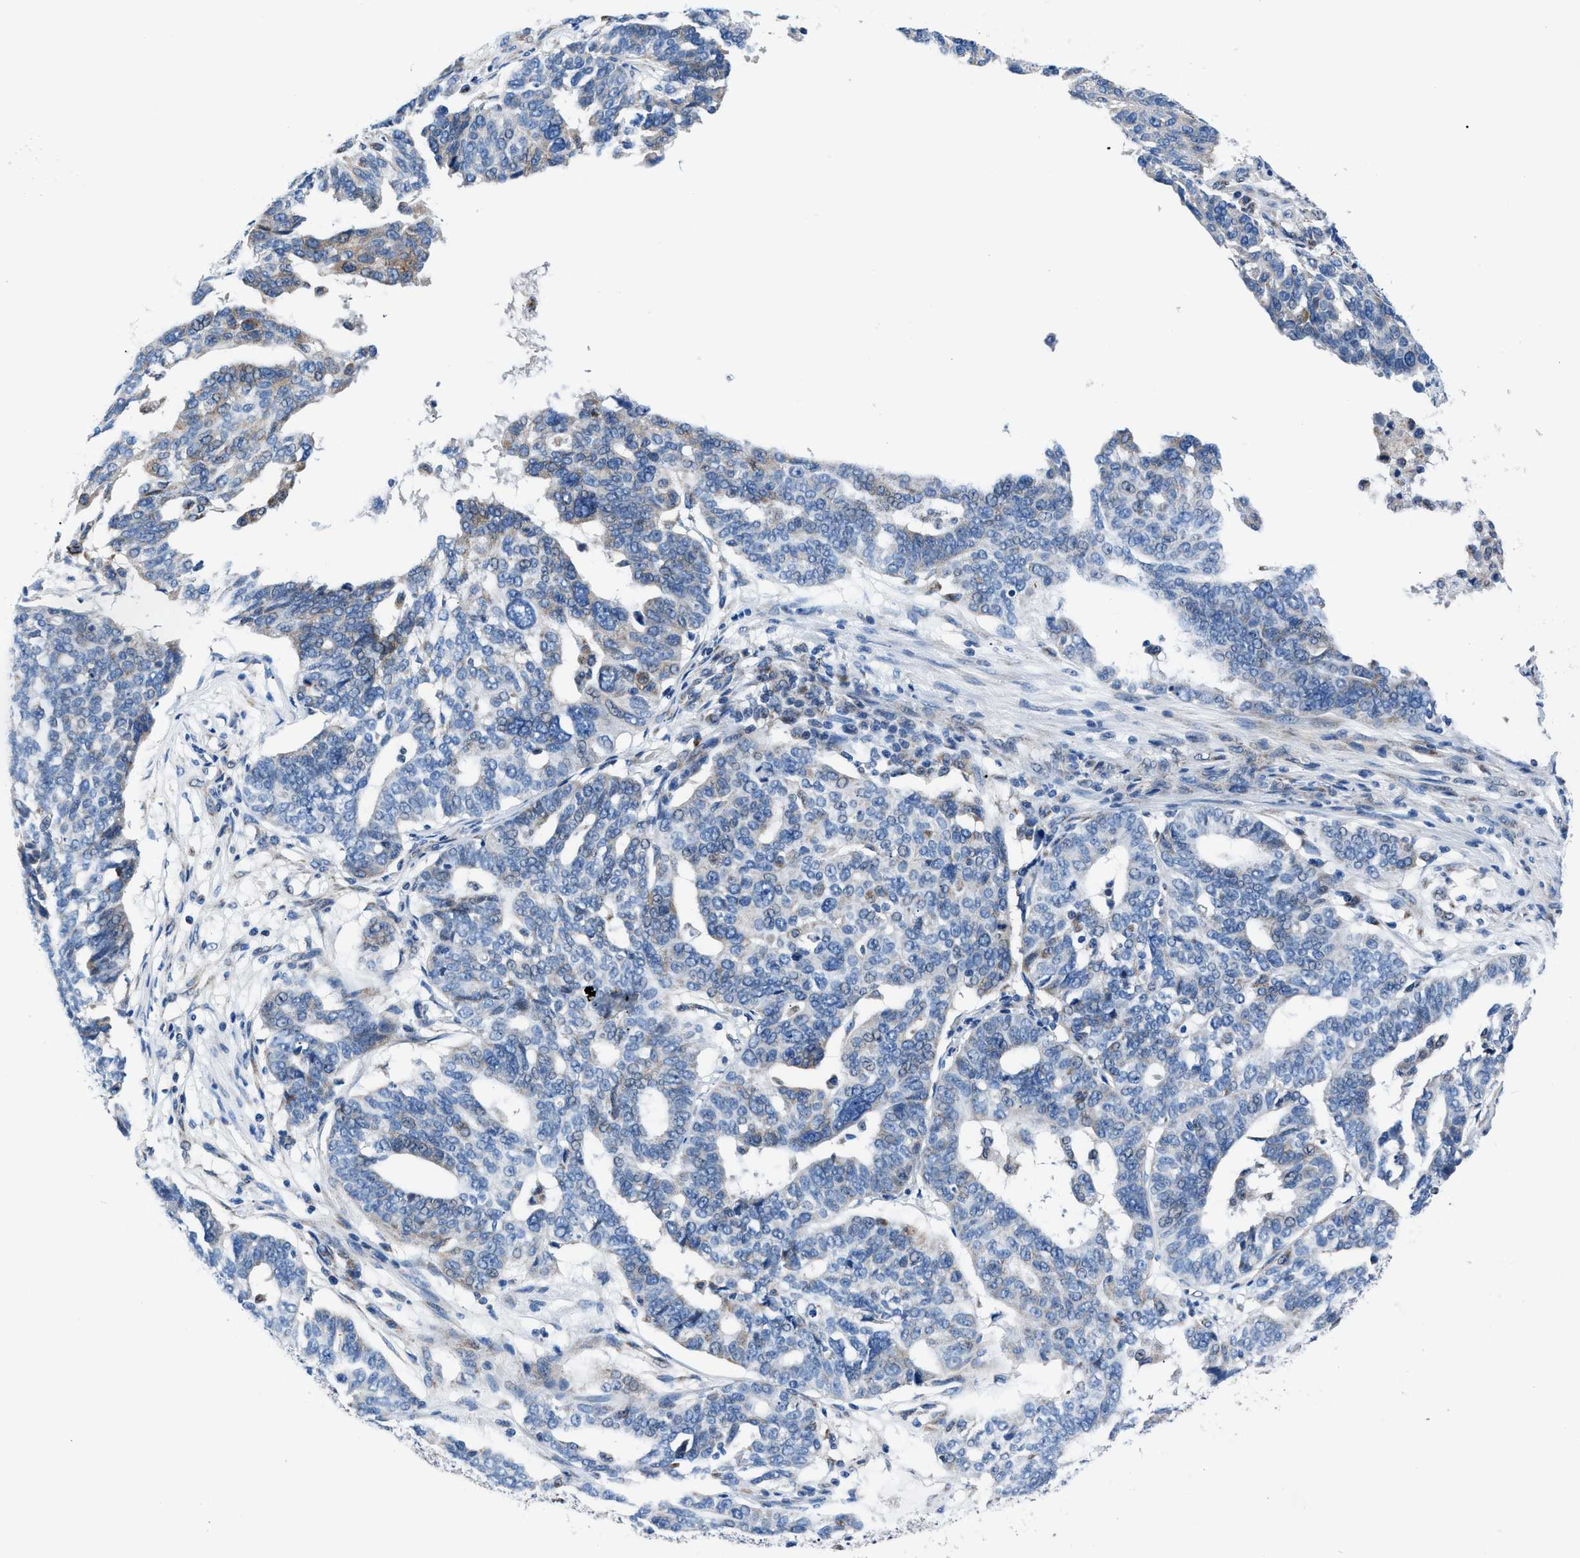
{"staining": {"intensity": "moderate", "quantity": "<25%", "location": "cytoplasmic/membranous"}, "tissue": "ovarian cancer", "cell_type": "Tumor cells", "image_type": "cancer", "snomed": [{"axis": "morphology", "description": "Cystadenocarcinoma, serous, NOS"}, {"axis": "topography", "description": "Ovary"}], "caption": "This micrograph shows serous cystadenocarcinoma (ovarian) stained with immunohistochemistry (IHC) to label a protein in brown. The cytoplasmic/membranous of tumor cells show moderate positivity for the protein. Nuclei are counter-stained blue.", "gene": "LMO2", "patient": {"sex": "female", "age": 59}}